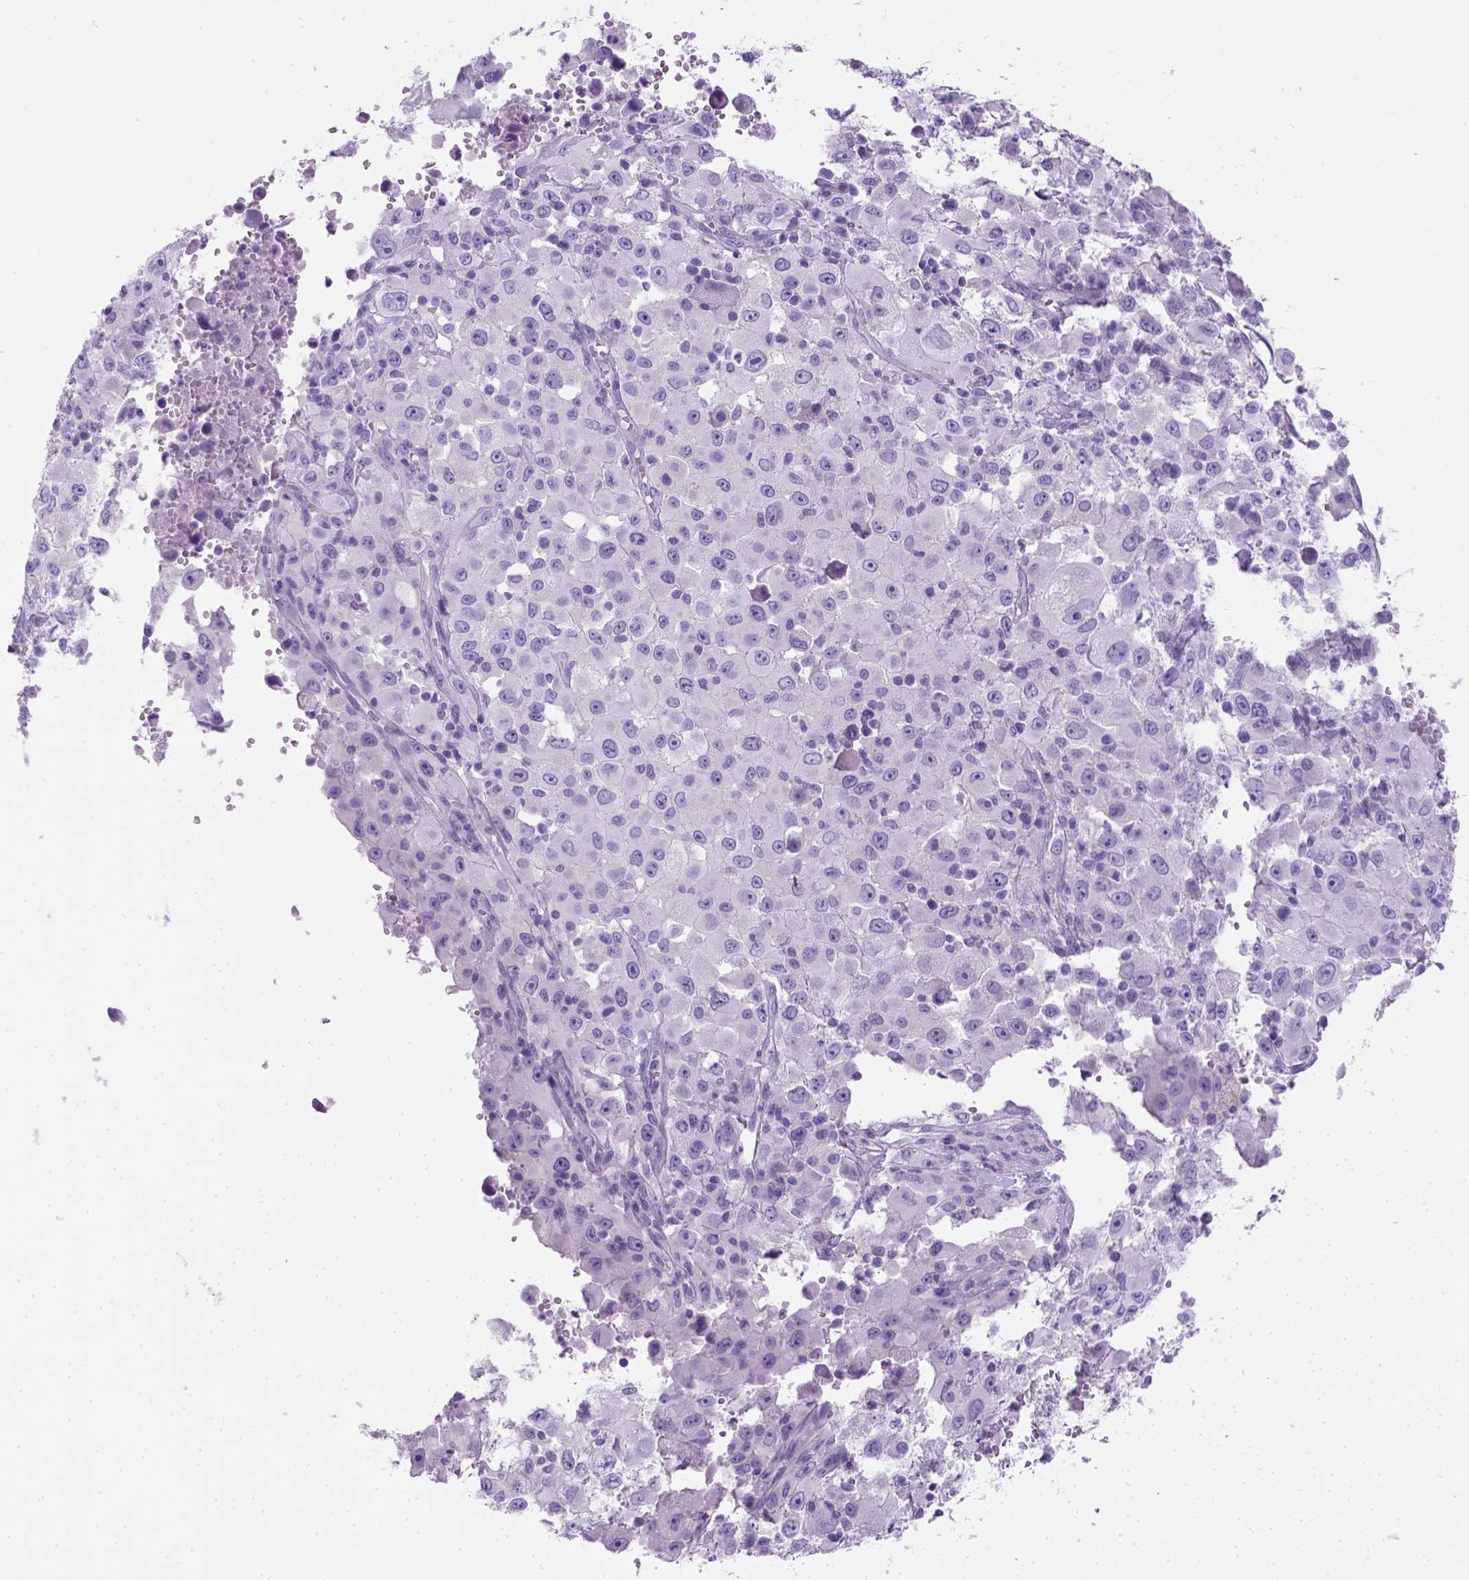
{"staining": {"intensity": "negative", "quantity": "none", "location": "none"}, "tissue": "melanoma", "cell_type": "Tumor cells", "image_type": "cancer", "snomed": [{"axis": "morphology", "description": "Malignant melanoma, Metastatic site"}, {"axis": "topography", "description": "Soft tissue"}], "caption": "This is a histopathology image of immunohistochemistry staining of malignant melanoma (metastatic site), which shows no staining in tumor cells.", "gene": "KRT71", "patient": {"sex": "male", "age": 50}}